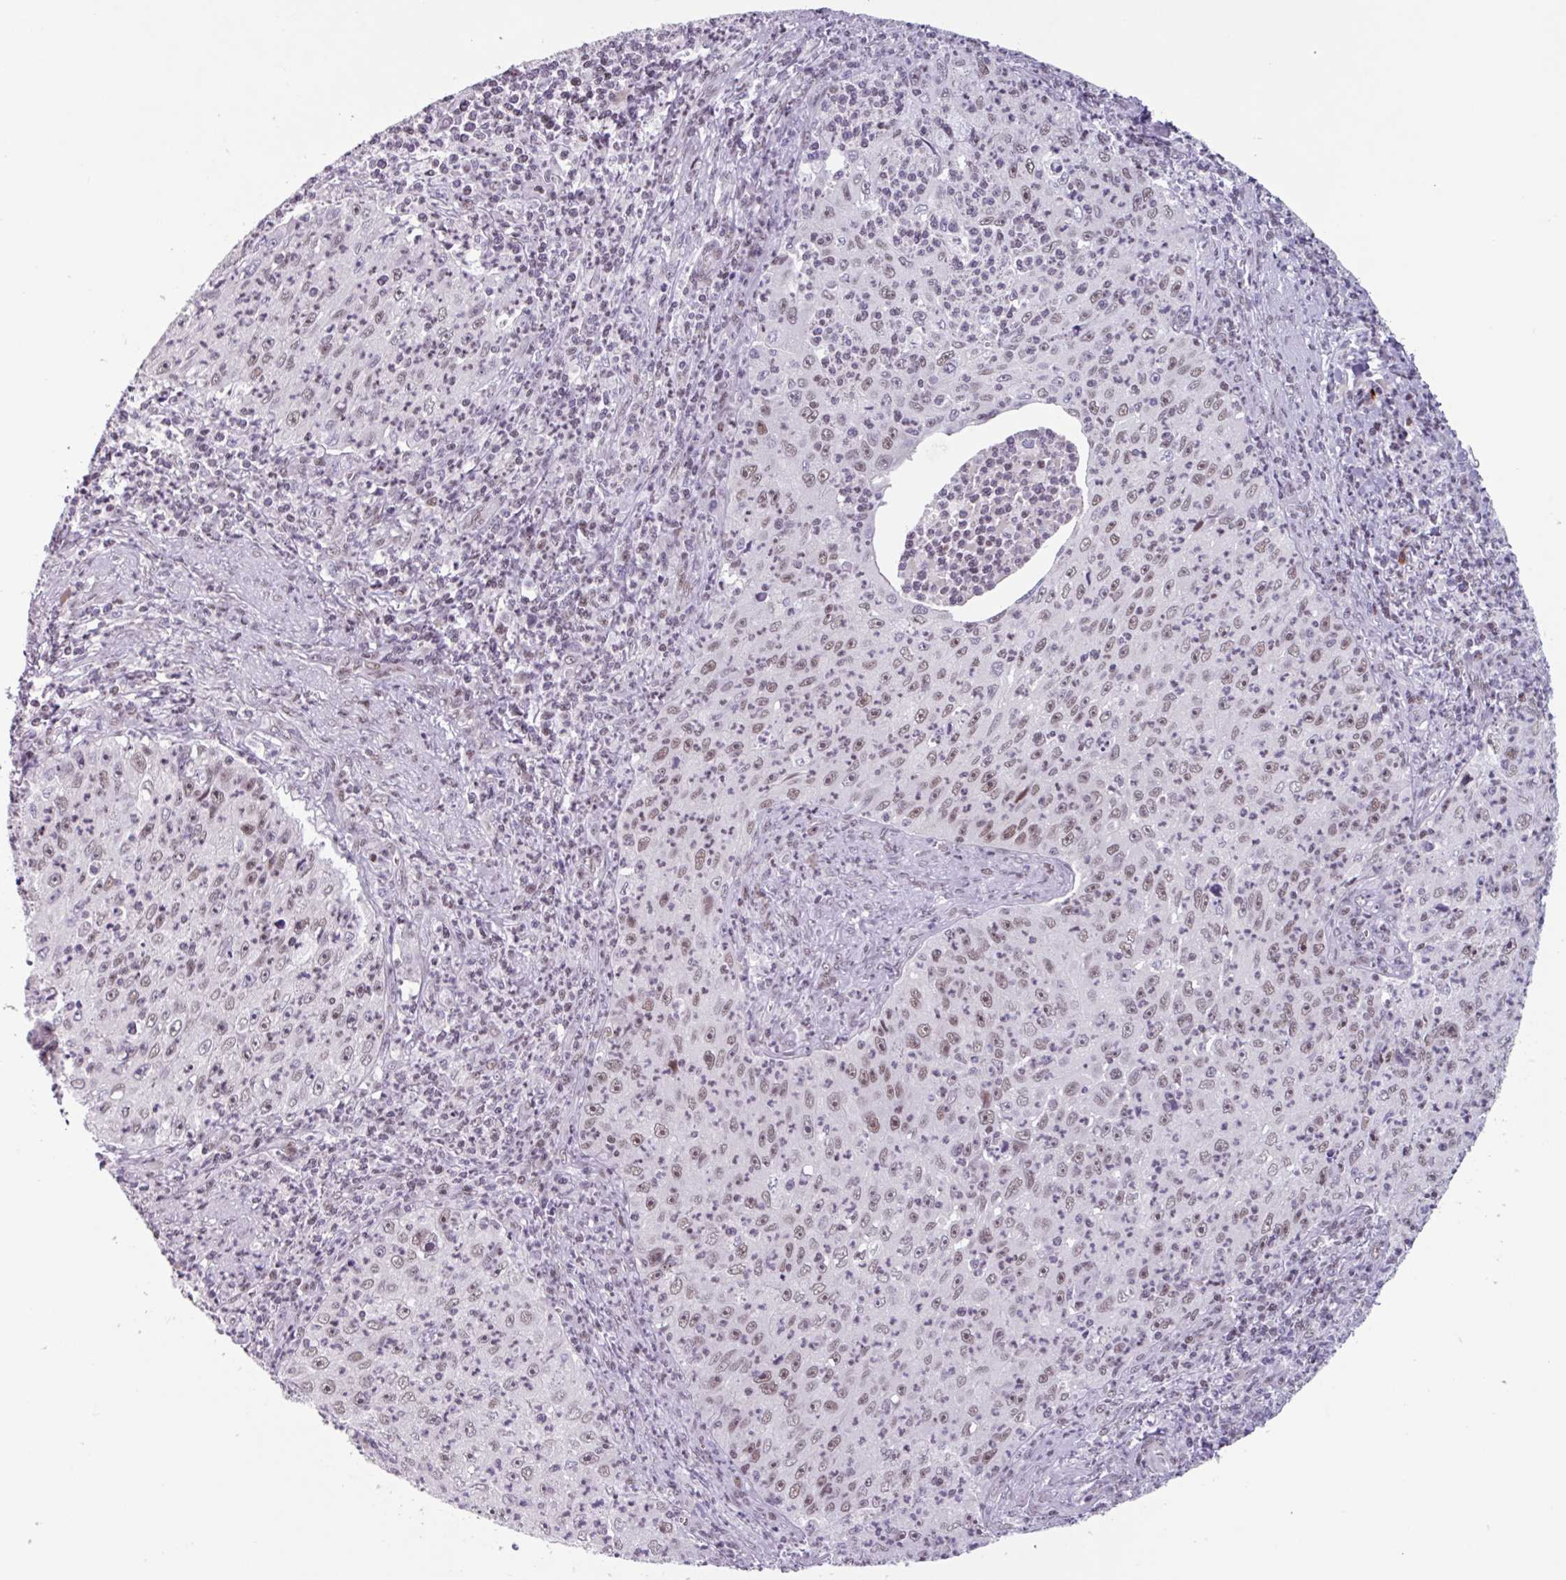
{"staining": {"intensity": "weak", "quantity": "25%-75%", "location": "nuclear"}, "tissue": "cervical cancer", "cell_type": "Tumor cells", "image_type": "cancer", "snomed": [{"axis": "morphology", "description": "Squamous cell carcinoma, NOS"}, {"axis": "topography", "description": "Cervix"}], "caption": "Weak nuclear positivity for a protein is appreciated in approximately 25%-75% of tumor cells of cervical squamous cell carcinoma using IHC.", "gene": "ZNF575", "patient": {"sex": "female", "age": 30}}